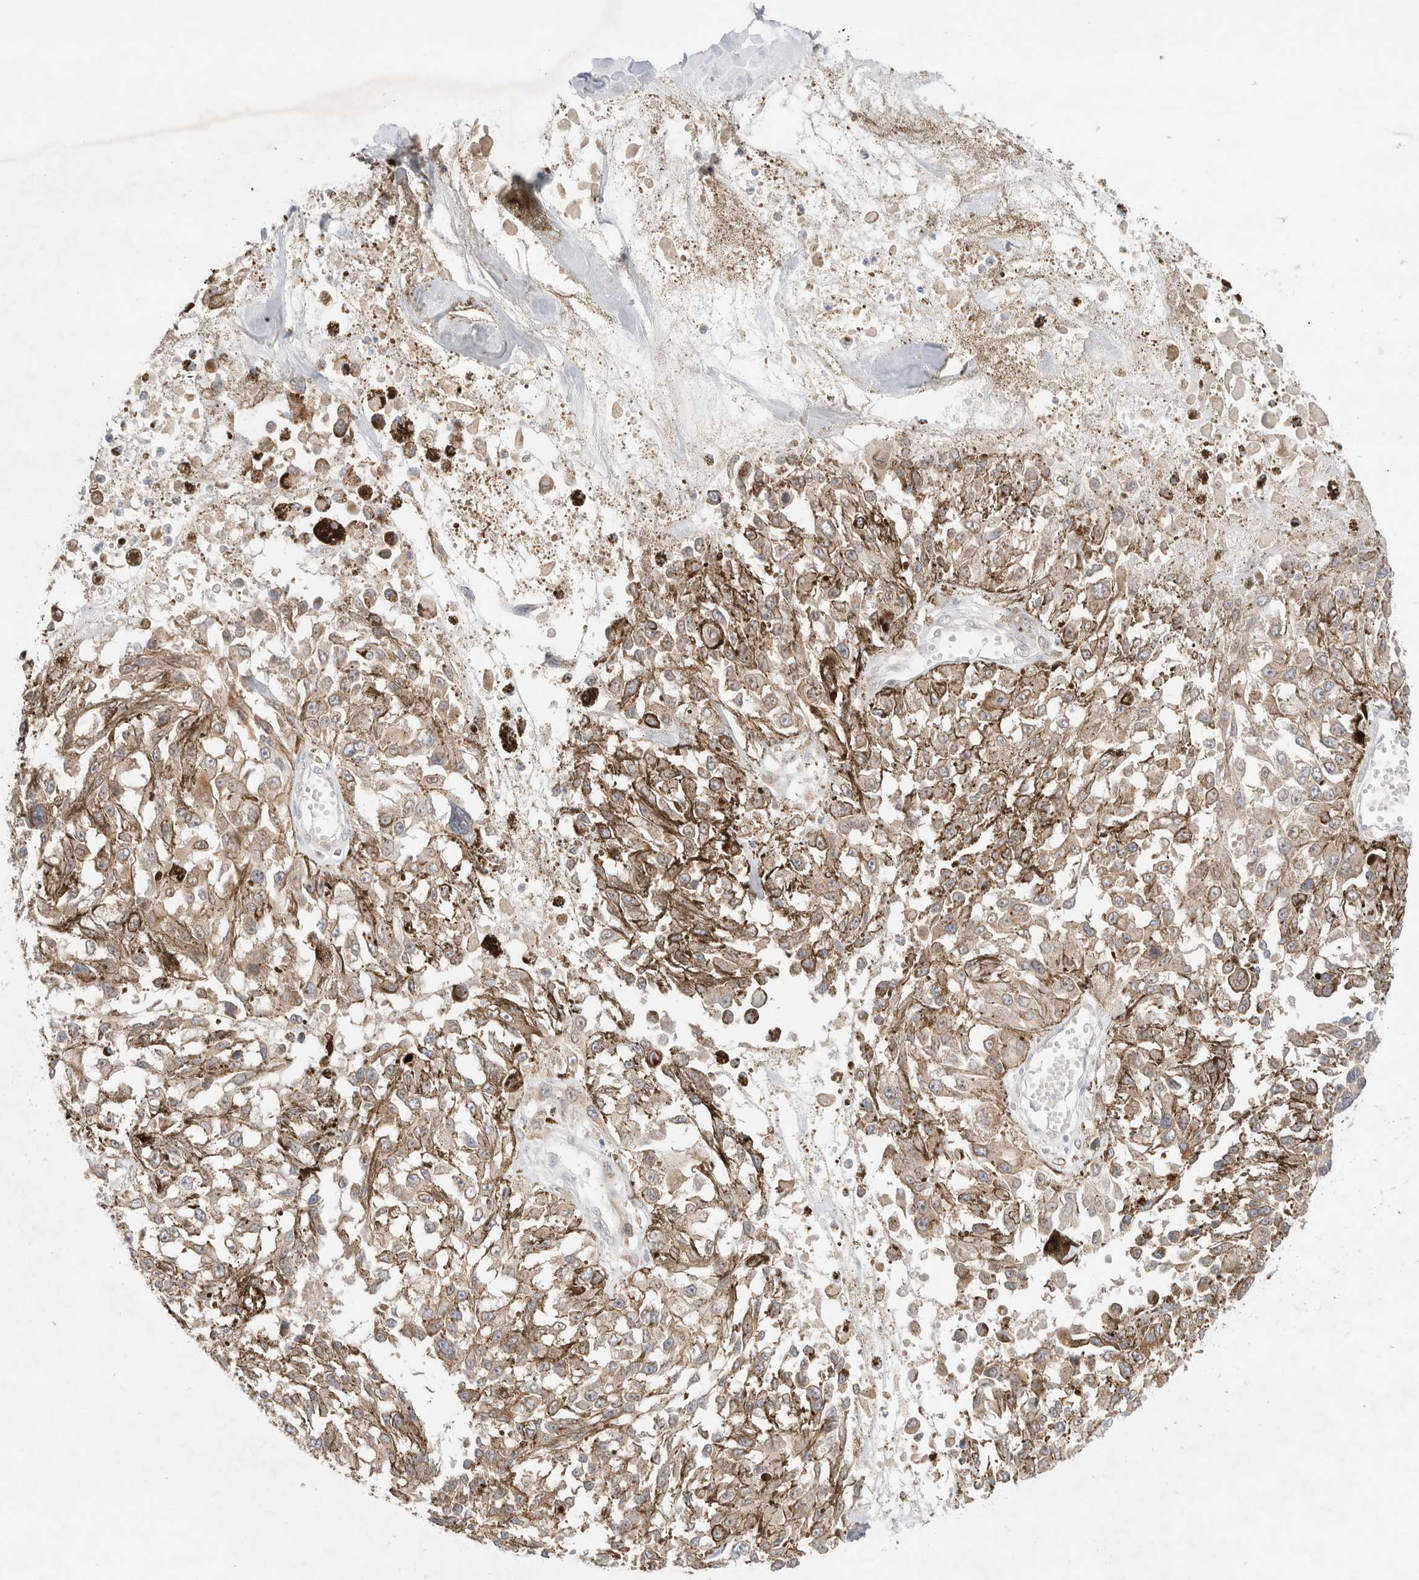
{"staining": {"intensity": "weak", "quantity": ">75%", "location": "cytoplasmic/membranous"}, "tissue": "melanoma", "cell_type": "Tumor cells", "image_type": "cancer", "snomed": [{"axis": "morphology", "description": "Malignant melanoma, Metastatic site"}, {"axis": "topography", "description": "Lymph node"}], "caption": "IHC of malignant melanoma (metastatic site) shows low levels of weak cytoplasmic/membranous expression in approximately >75% of tumor cells.", "gene": "TRIM41", "patient": {"sex": "male", "age": 59}}